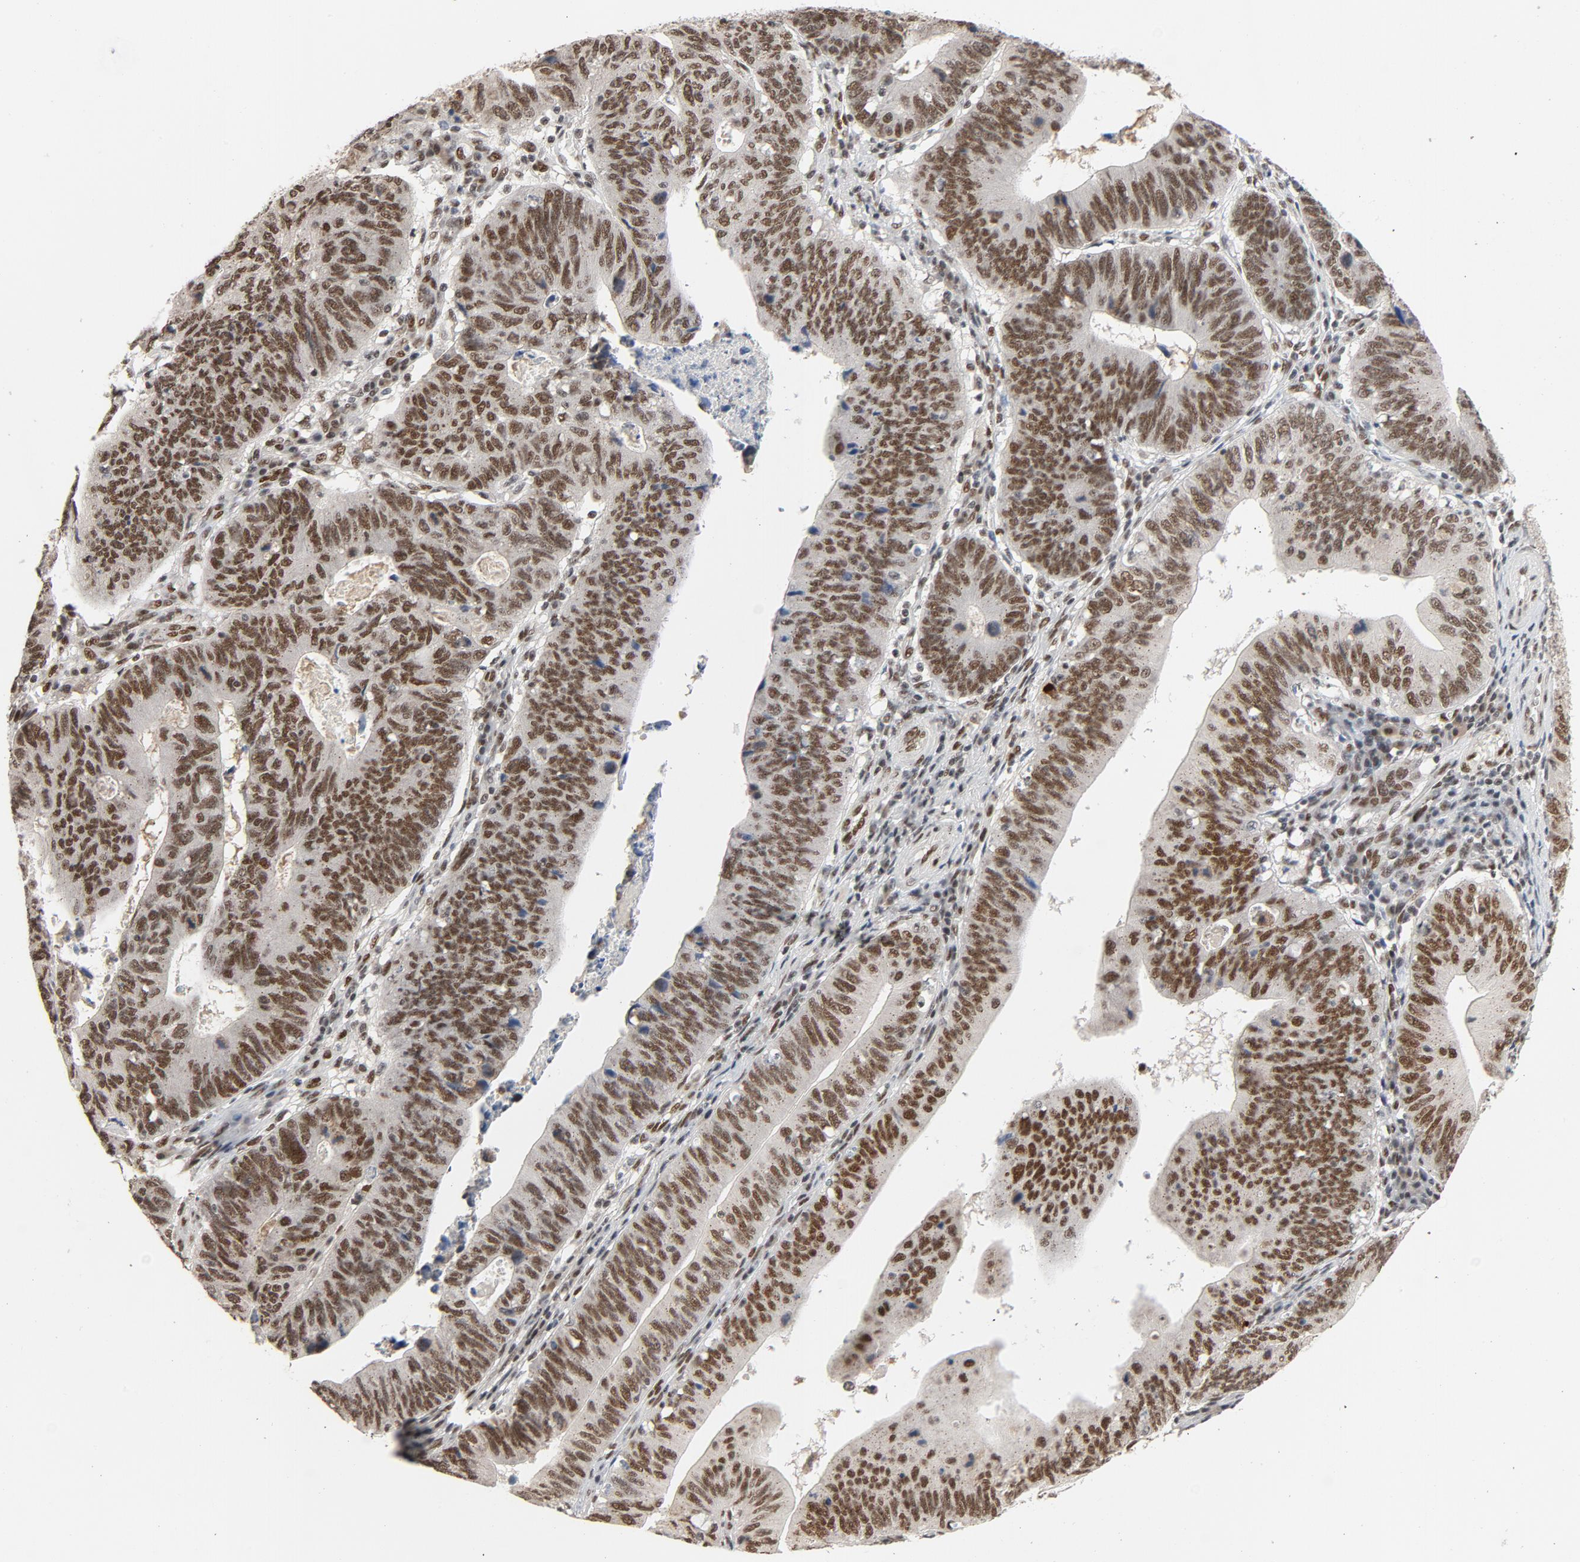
{"staining": {"intensity": "strong", "quantity": ">75%", "location": "nuclear"}, "tissue": "stomach cancer", "cell_type": "Tumor cells", "image_type": "cancer", "snomed": [{"axis": "morphology", "description": "Adenocarcinoma, NOS"}, {"axis": "topography", "description": "Stomach"}], "caption": "Protein expression analysis of human stomach cancer reveals strong nuclear expression in approximately >75% of tumor cells.", "gene": "SMARCD1", "patient": {"sex": "male", "age": 59}}